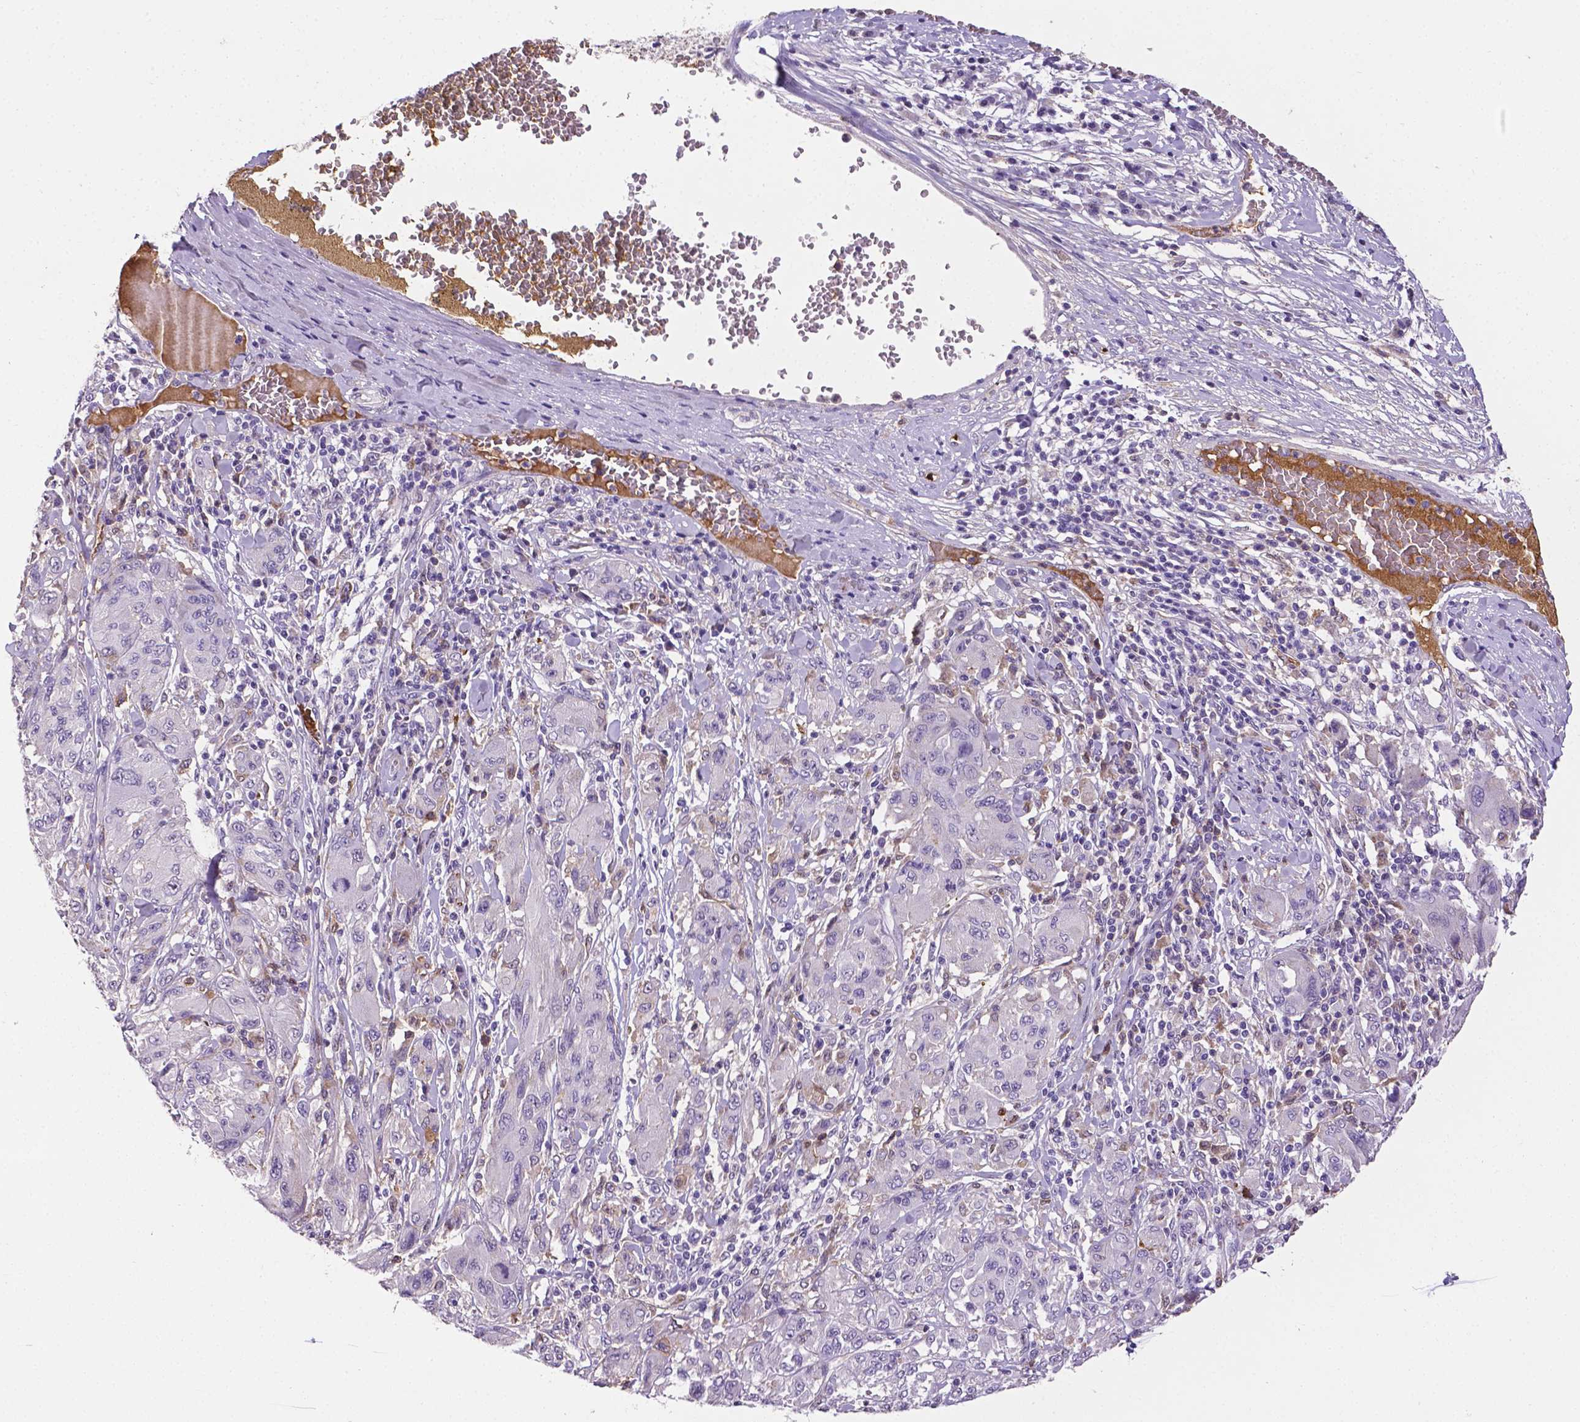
{"staining": {"intensity": "negative", "quantity": "none", "location": "none"}, "tissue": "melanoma", "cell_type": "Tumor cells", "image_type": "cancer", "snomed": [{"axis": "morphology", "description": "Malignant melanoma, NOS"}, {"axis": "topography", "description": "Skin"}], "caption": "IHC image of neoplastic tissue: human malignant melanoma stained with DAB (3,3'-diaminobenzidine) shows no significant protein expression in tumor cells.", "gene": "APOE", "patient": {"sex": "female", "age": 91}}